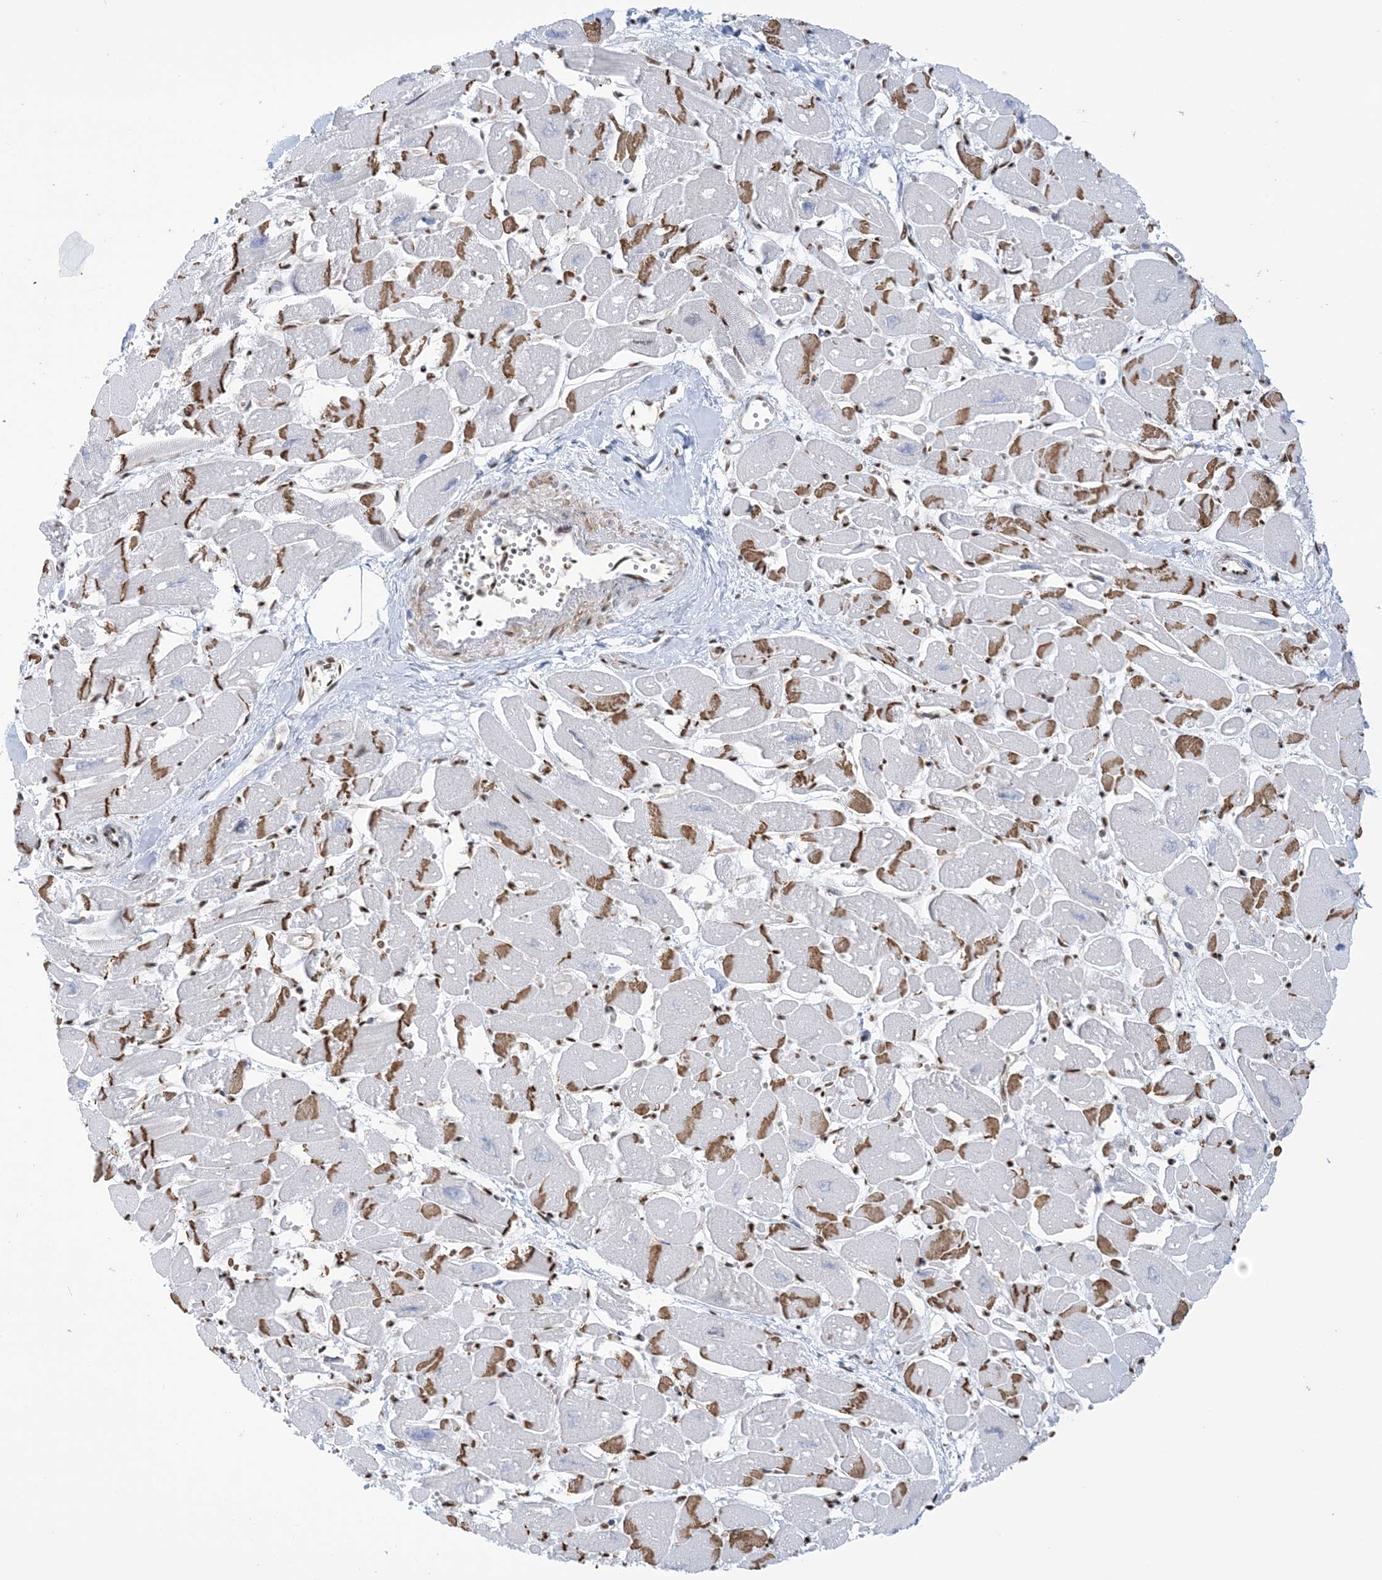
{"staining": {"intensity": "moderate", "quantity": "25%-75%", "location": "cytoplasmic/membranous,nuclear"}, "tissue": "heart muscle", "cell_type": "Cardiomyocytes", "image_type": "normal", "snomed": [{"axis": "morphology", "description": "Normal tissue, NOS"}, {"axis": "topography", "description": "Heart"}], "caption": "Unremarkable heart muscle was stained to show a protein in brown. There is medium levels of moderate cytoplasmic/membranous,nuclear staining in about 25%-75% of cardiomyocytes.", "gene": "ZNF792", "patient": {"sex": "male", "age": 54}}